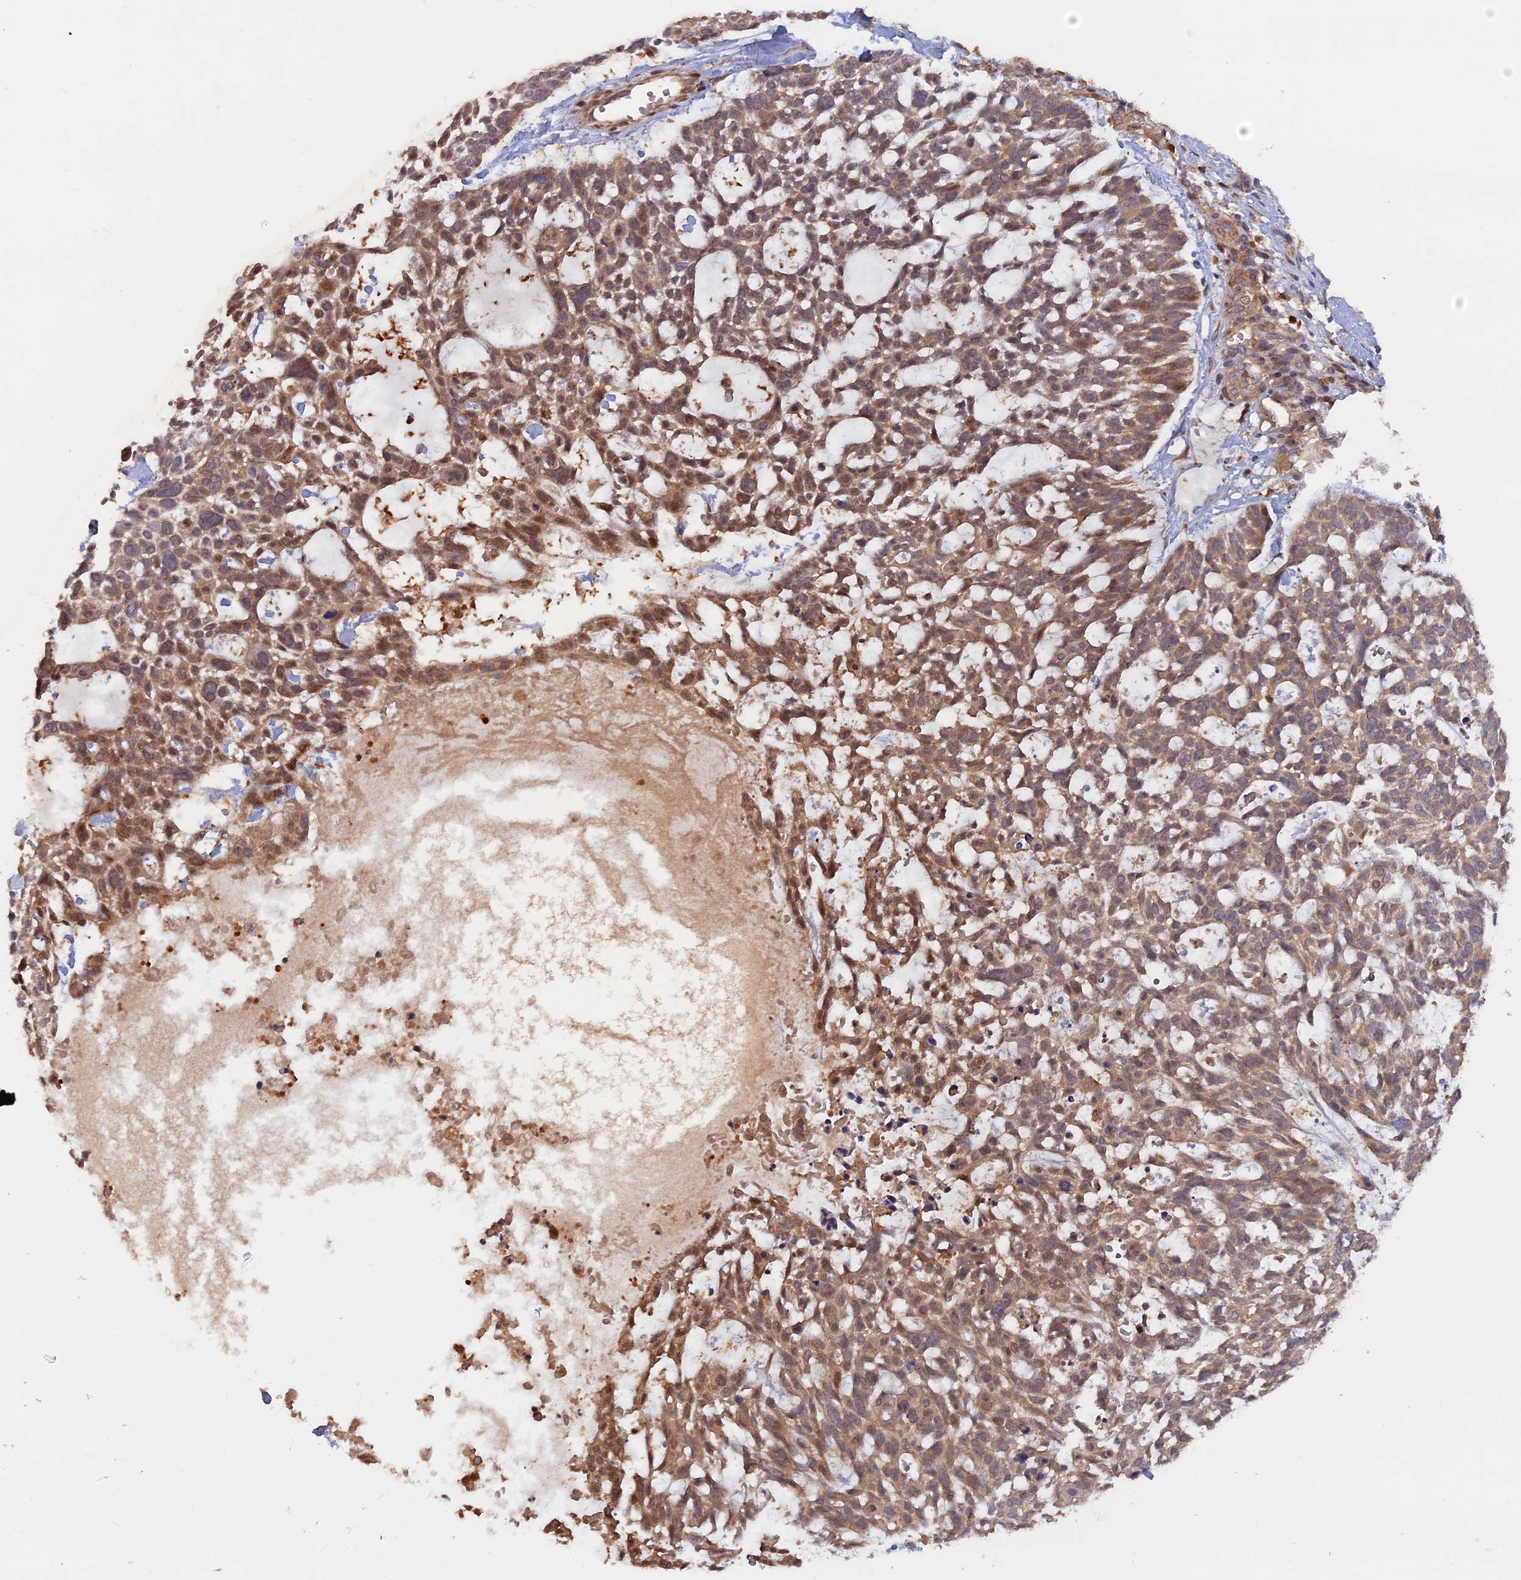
{"staining": {"intensity": "moderate", "quantity": ">75%", "location": "cytoplasmic/membranous,nuclear"}, "tissue": "skin cancer", "cell_type": "Tumor cells", "image_type": "cancer", "snomed": [{"axis": "morphology", "description": "Basal cell carcinoma"}, {"axis": "topography", "description": "Skin"}], "caption": "A micrograph showing moderate cytoplasmic/membranous and nuclear staining in approximately >75% of tumor cells in skin basal cell carcinoma, as visualized by brown immunohistochemical staining.", "gene": "BLVRA", "patient": {"sex": "male", "age": 88}}